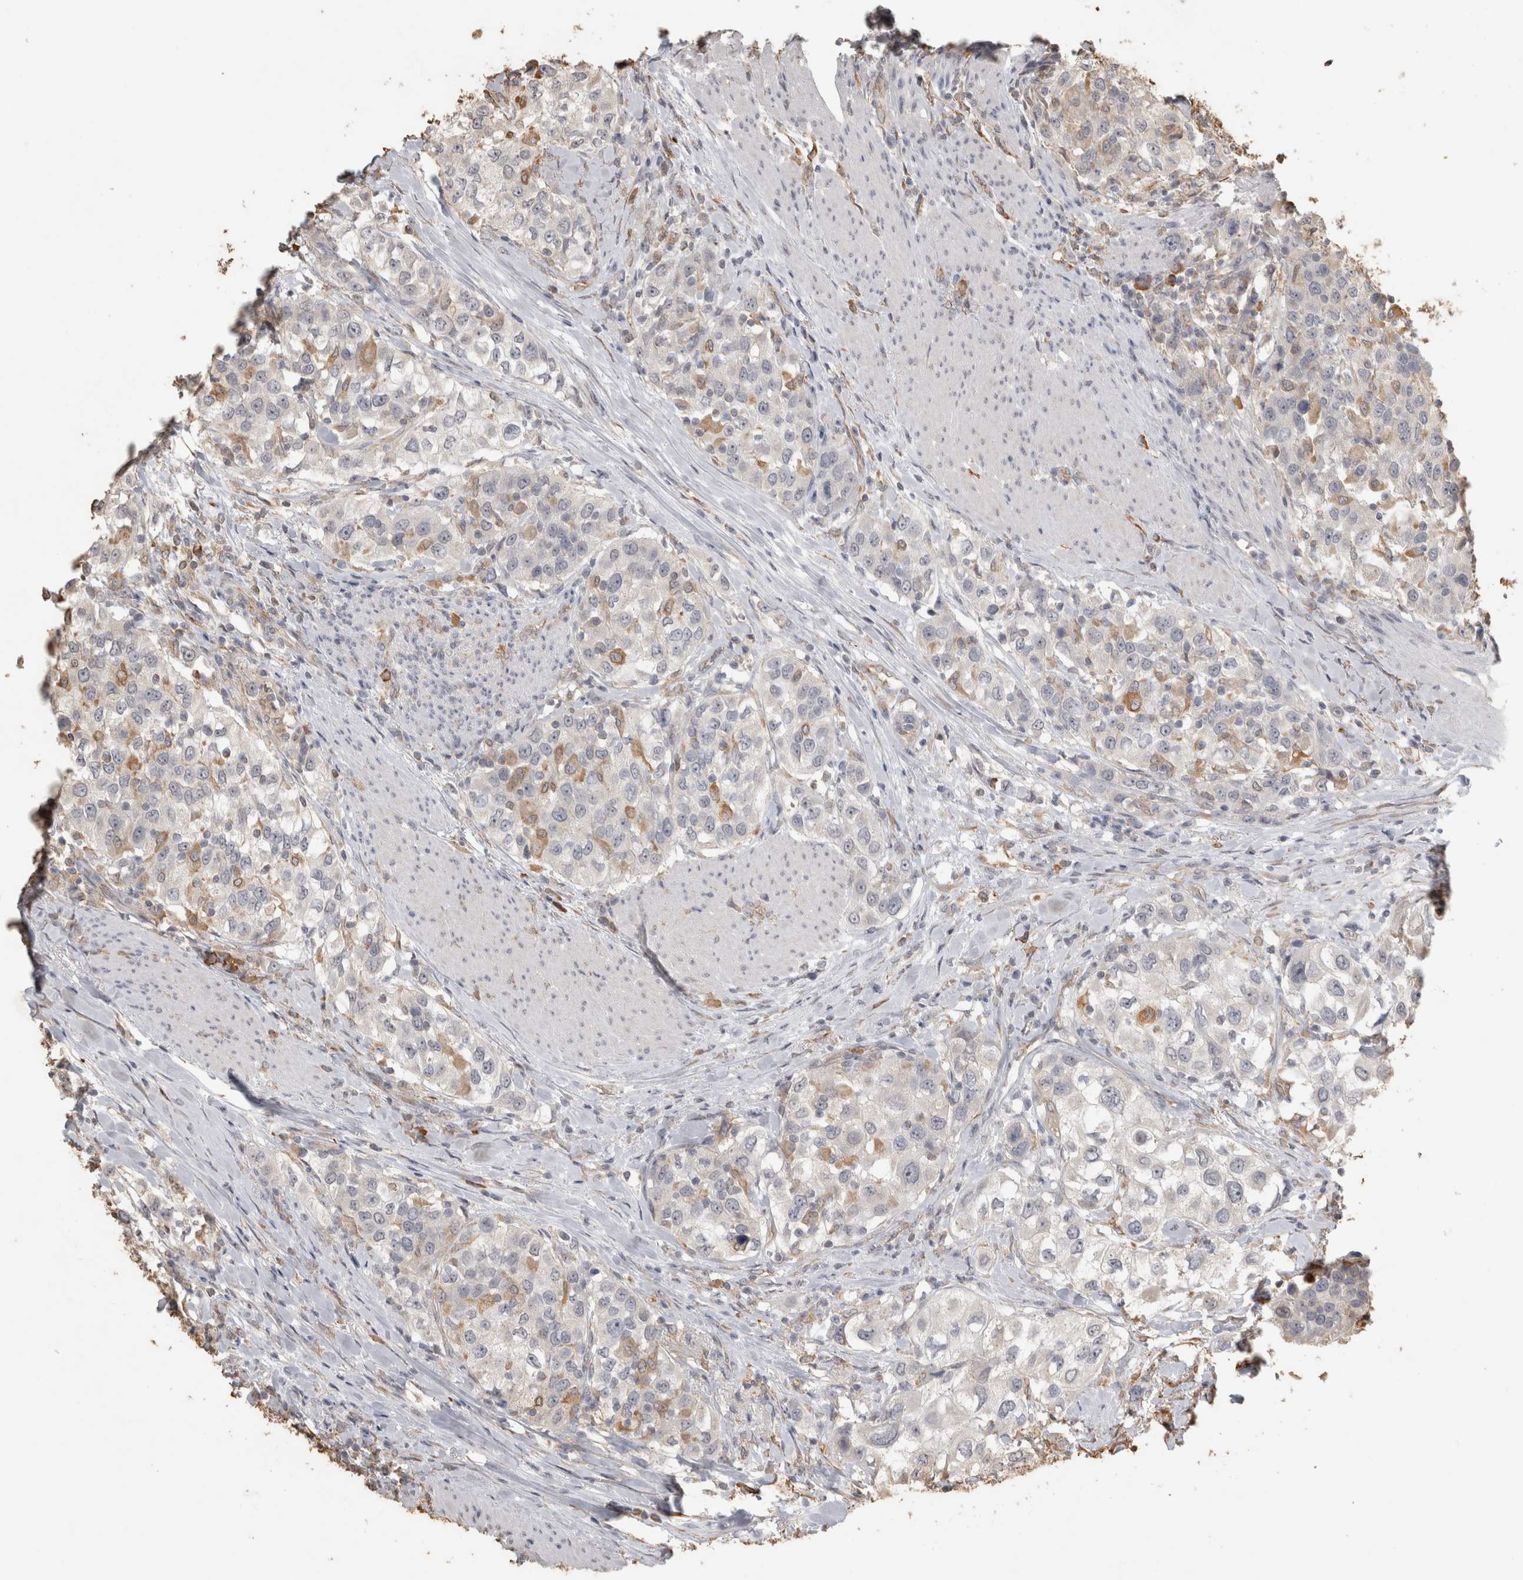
{"staining": {"intensity": "negative", "quantity": "none", "location": "none"}, "tissue": "urothelial cancer", "cell_type": "Tumor cells", "image_type": "cancer", "snomed": [{"axis": "morphology", "description": "Urothelial carcinoma, High grade"}, {"axis": "topography", "description": "Urinary bladder"}], "caption": "Tumor cells are negative for brown protein staining in urothelial carcinoma (high-grade). (Stains: DAB IHC with hematoxylin counter stain, Microscopy: brightfield microscopy at high magnification).", "gene": "REPS2", "patient": {"sex": "female", "age": 80}}